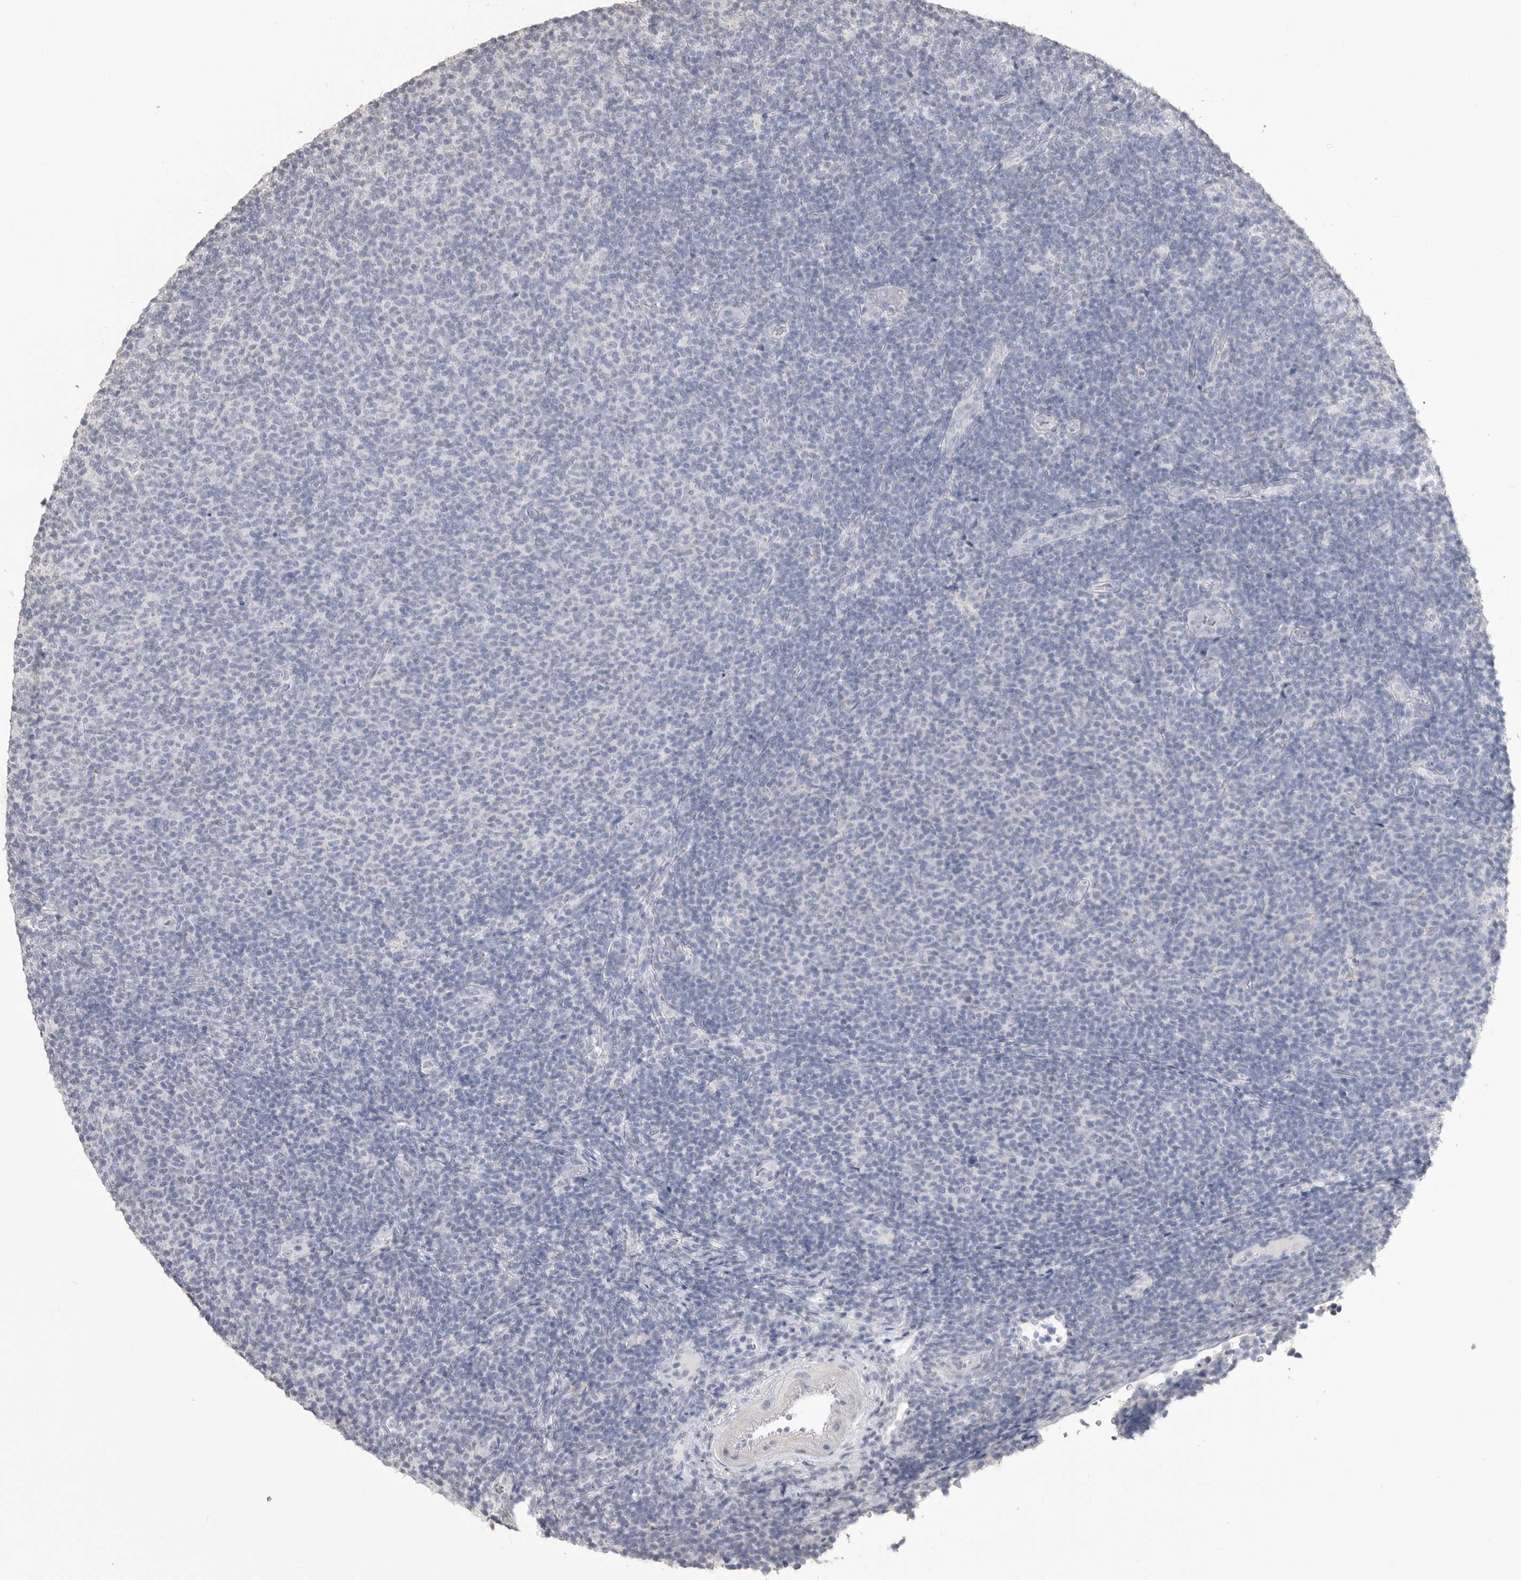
{"staining": {"intensity": "negative", "quantity": "none", "location": "none"}, "tissue": "lymphoma", "cell_type": "Tumor cells", "image_type": "cancer", "snomed": [{"axis": "morphology", "description": "Malignant lymphoma, non-Hodgkin's type, Low grade"}, {"axis": "topography", "description": "Lymph node"}], "caption": "Protein analysis of lymphoma shows no significant positivity in tumor cells.", "gene": "ICAM5", "patient": {"sex": "male", "age": 66}}